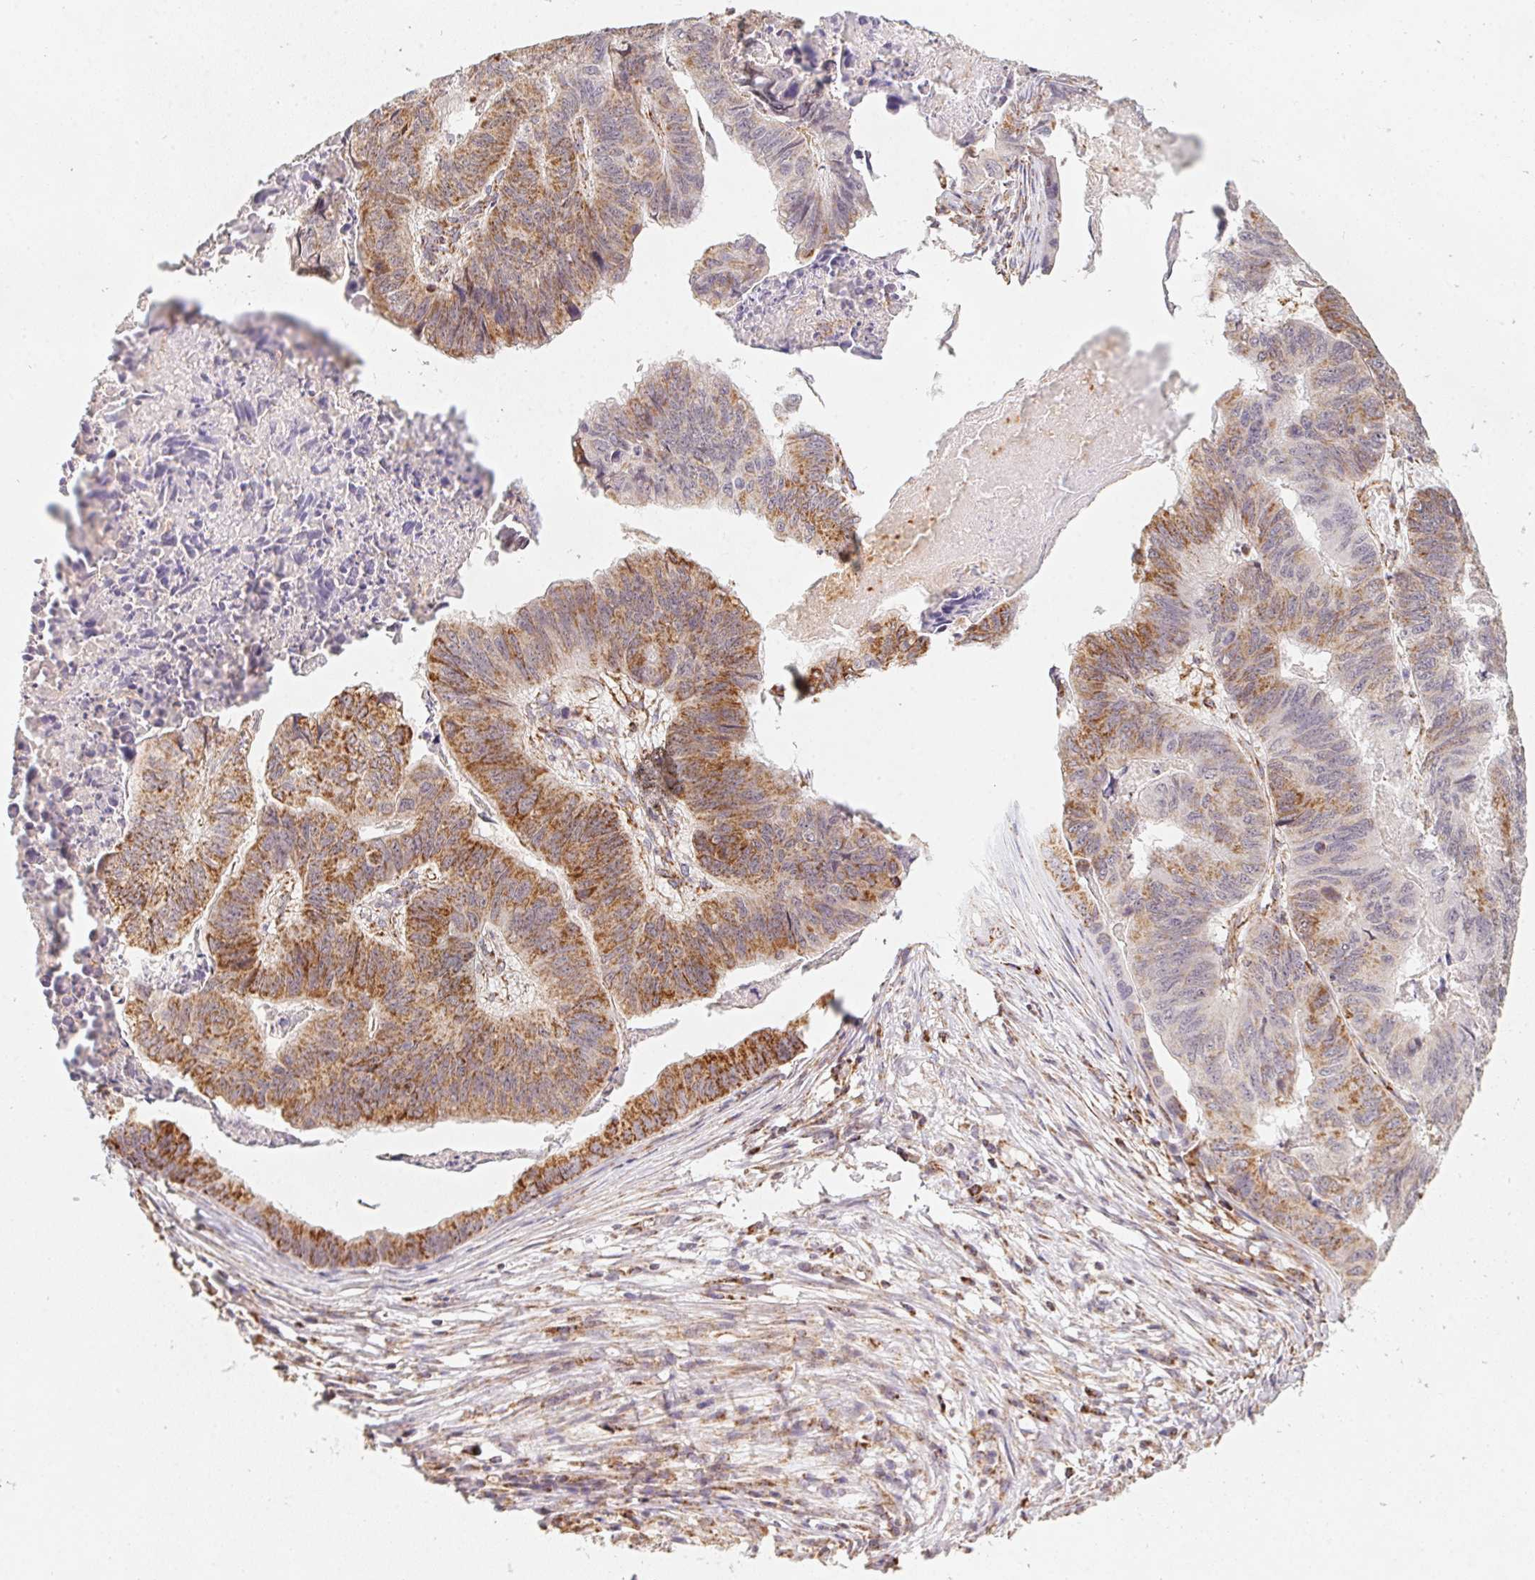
{"staining": {"intensity": "moderate", "quantity": ">75%", "location": "cytoplasmic/membranous"}, "tissue": "stomach cancer", "cell_type": "Tumor cells", "image_type": "cancer", "snomed": [{"axis": "morphology", "description": "Adenocarcinoma, NOS"}, {"axis": "topography", "description": "Stomach, lower"}], "caption": "Stomach cancer (adenocarcinoma) tissue demonstrates moderate cytoplasmic/membranous staining in about >75% of tumor cells, visualized by immunohistochemistry.", "gene": "NDUFS6", "patient": {"sex": "male", "age": 77}}